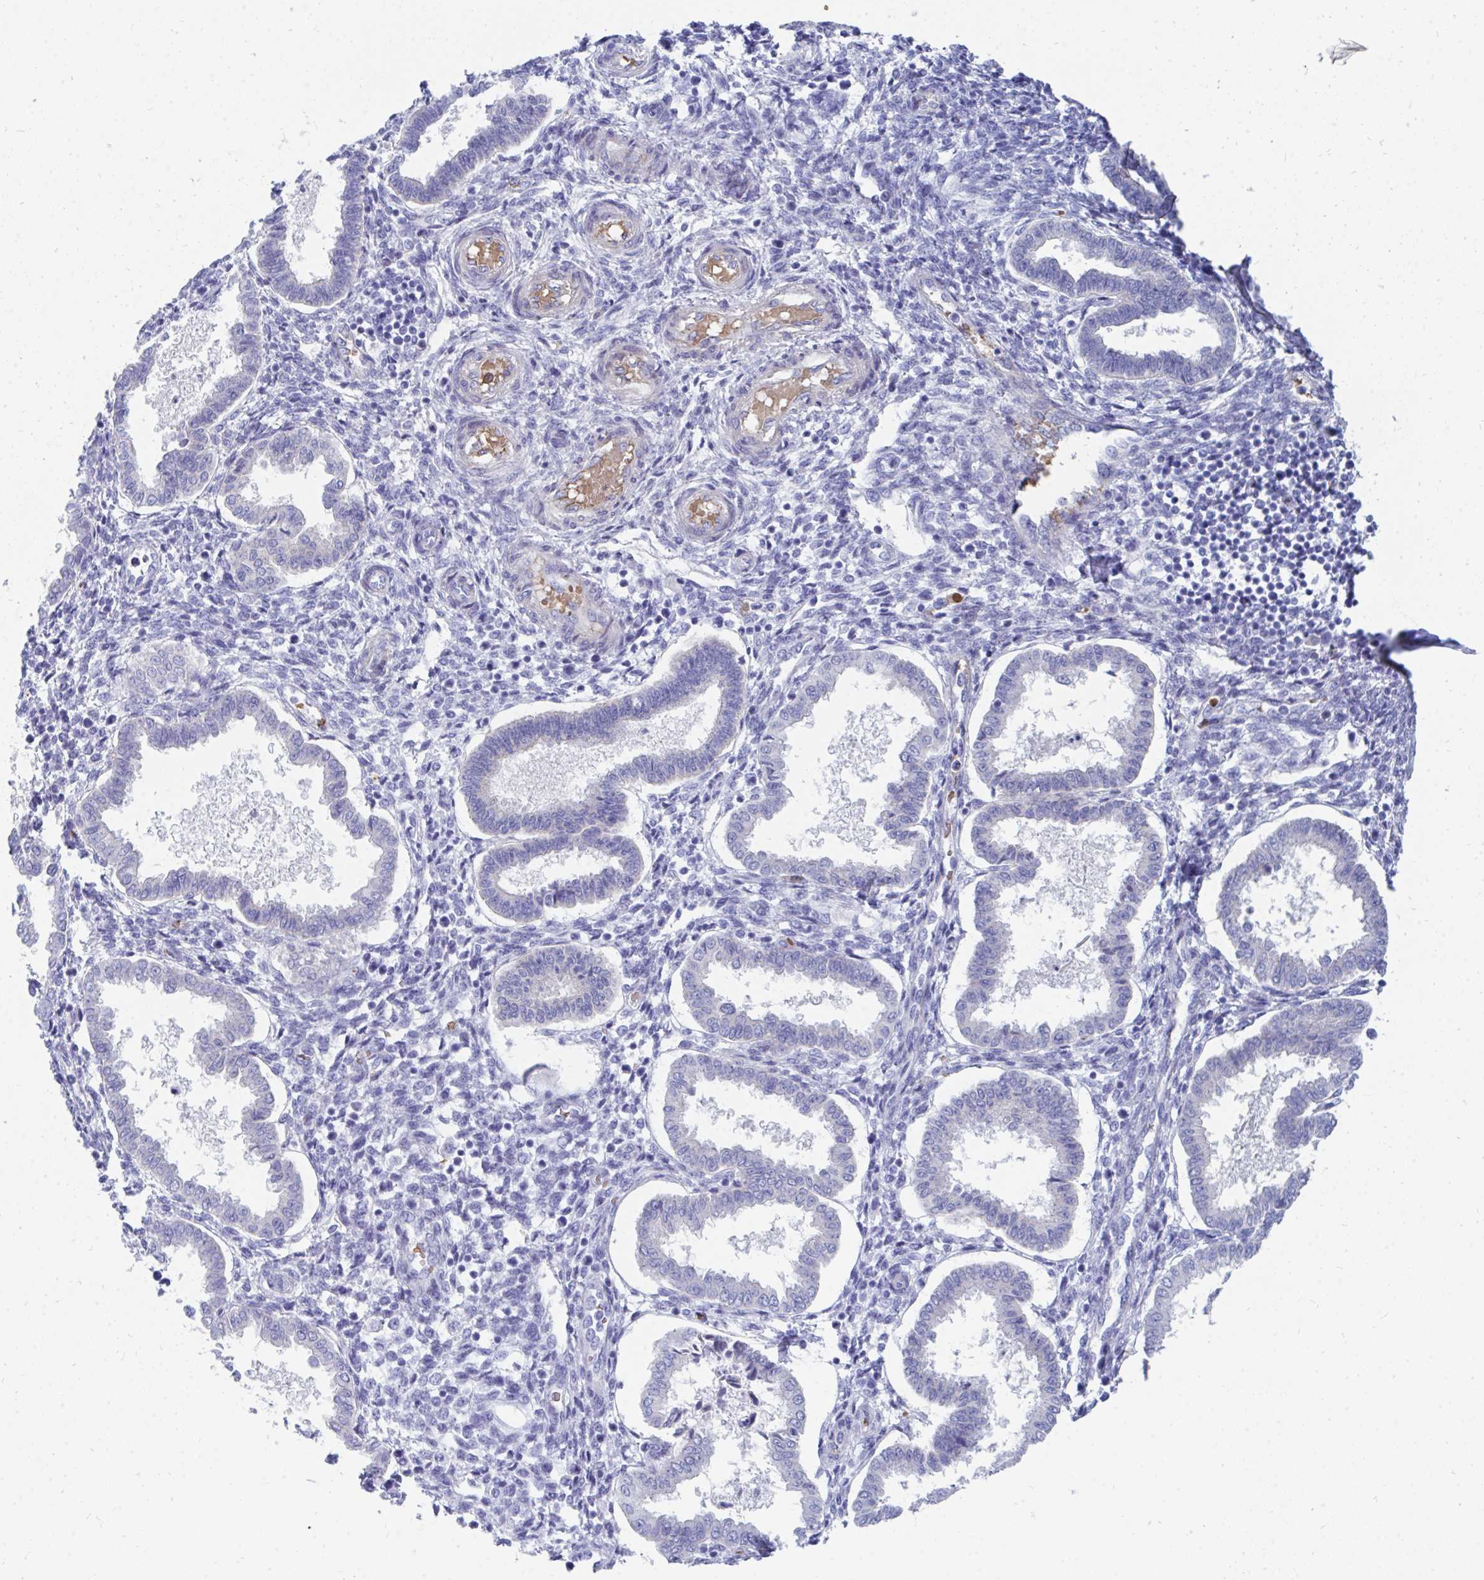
{"staining": {"intensity": "negative", "quantity": "none", "location": "none"}, "tissue": "endometrium", "cell_type": "Cells in endometrial stroma", "image_type": "normal", "snomed": [{"axis": "morphology", "description": "Normal tissue, NOS"}, {"axis": "topography", "description": "Endometrium"}], "caption": "The photomicrograph exhibits no significant expression in cells in endometrial stroma of endometrium.", "gene": "MROH2B", "patient": {"sex": "female", "age": 24}}